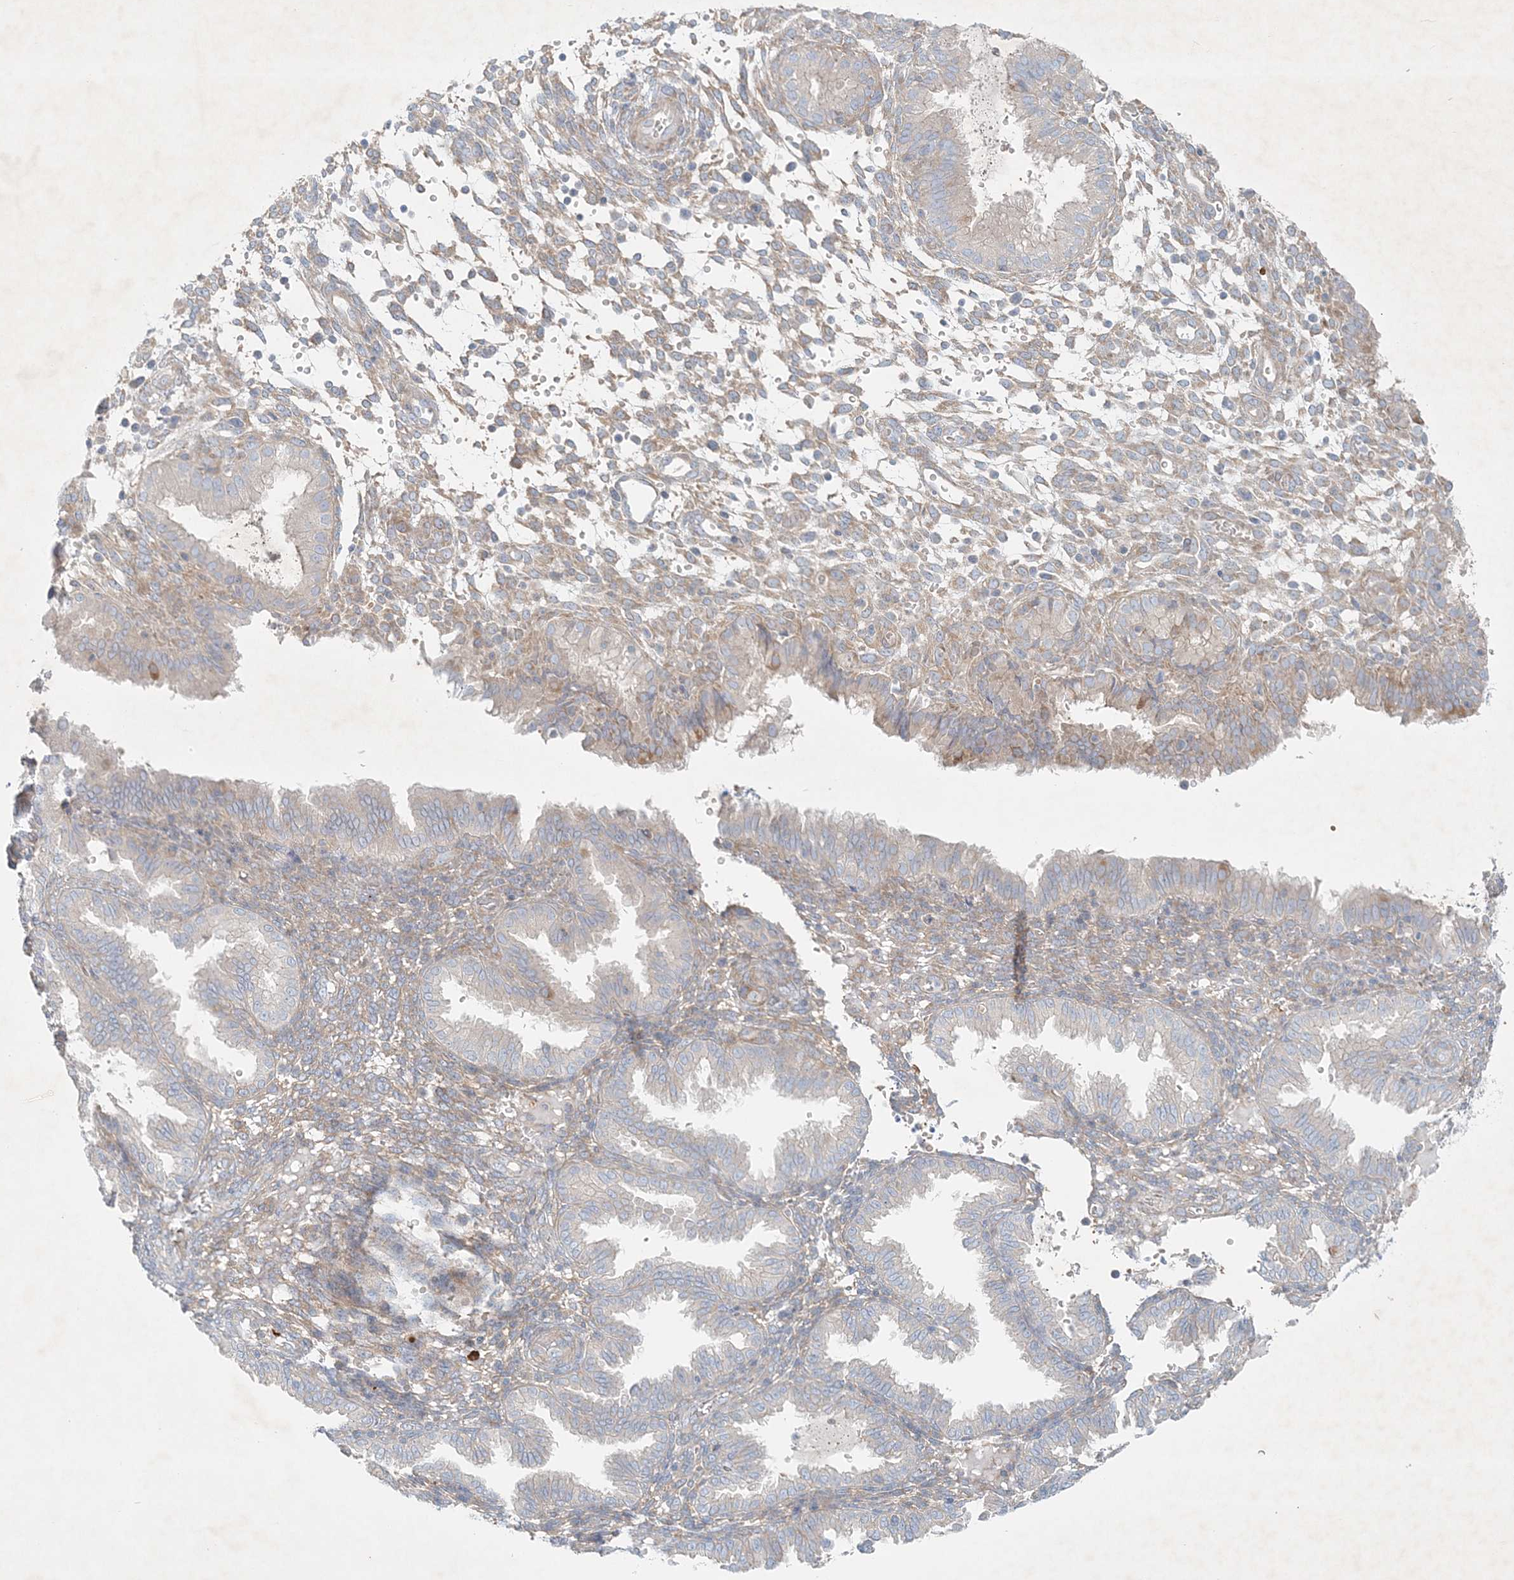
{"staining": {"intensity": "negative", "quantity": "none", "location": "none"}, "tissue": "endometrium", "cell_type": "Cells in endometrial stroma", "image_type": "normal", "snomed": [{"axis": "morphology", "description": "Normal tissue, NOS"}, {"axis": "topography", "description": "Endometrium"}], "caption": "IHC photomicrograph of benign human endometrium stained for a protein (brown), which reveals no positivity in cells in endometrial stroma.", "gene": "STK11IP", "patient": {"sex": "female", "age": 33}}